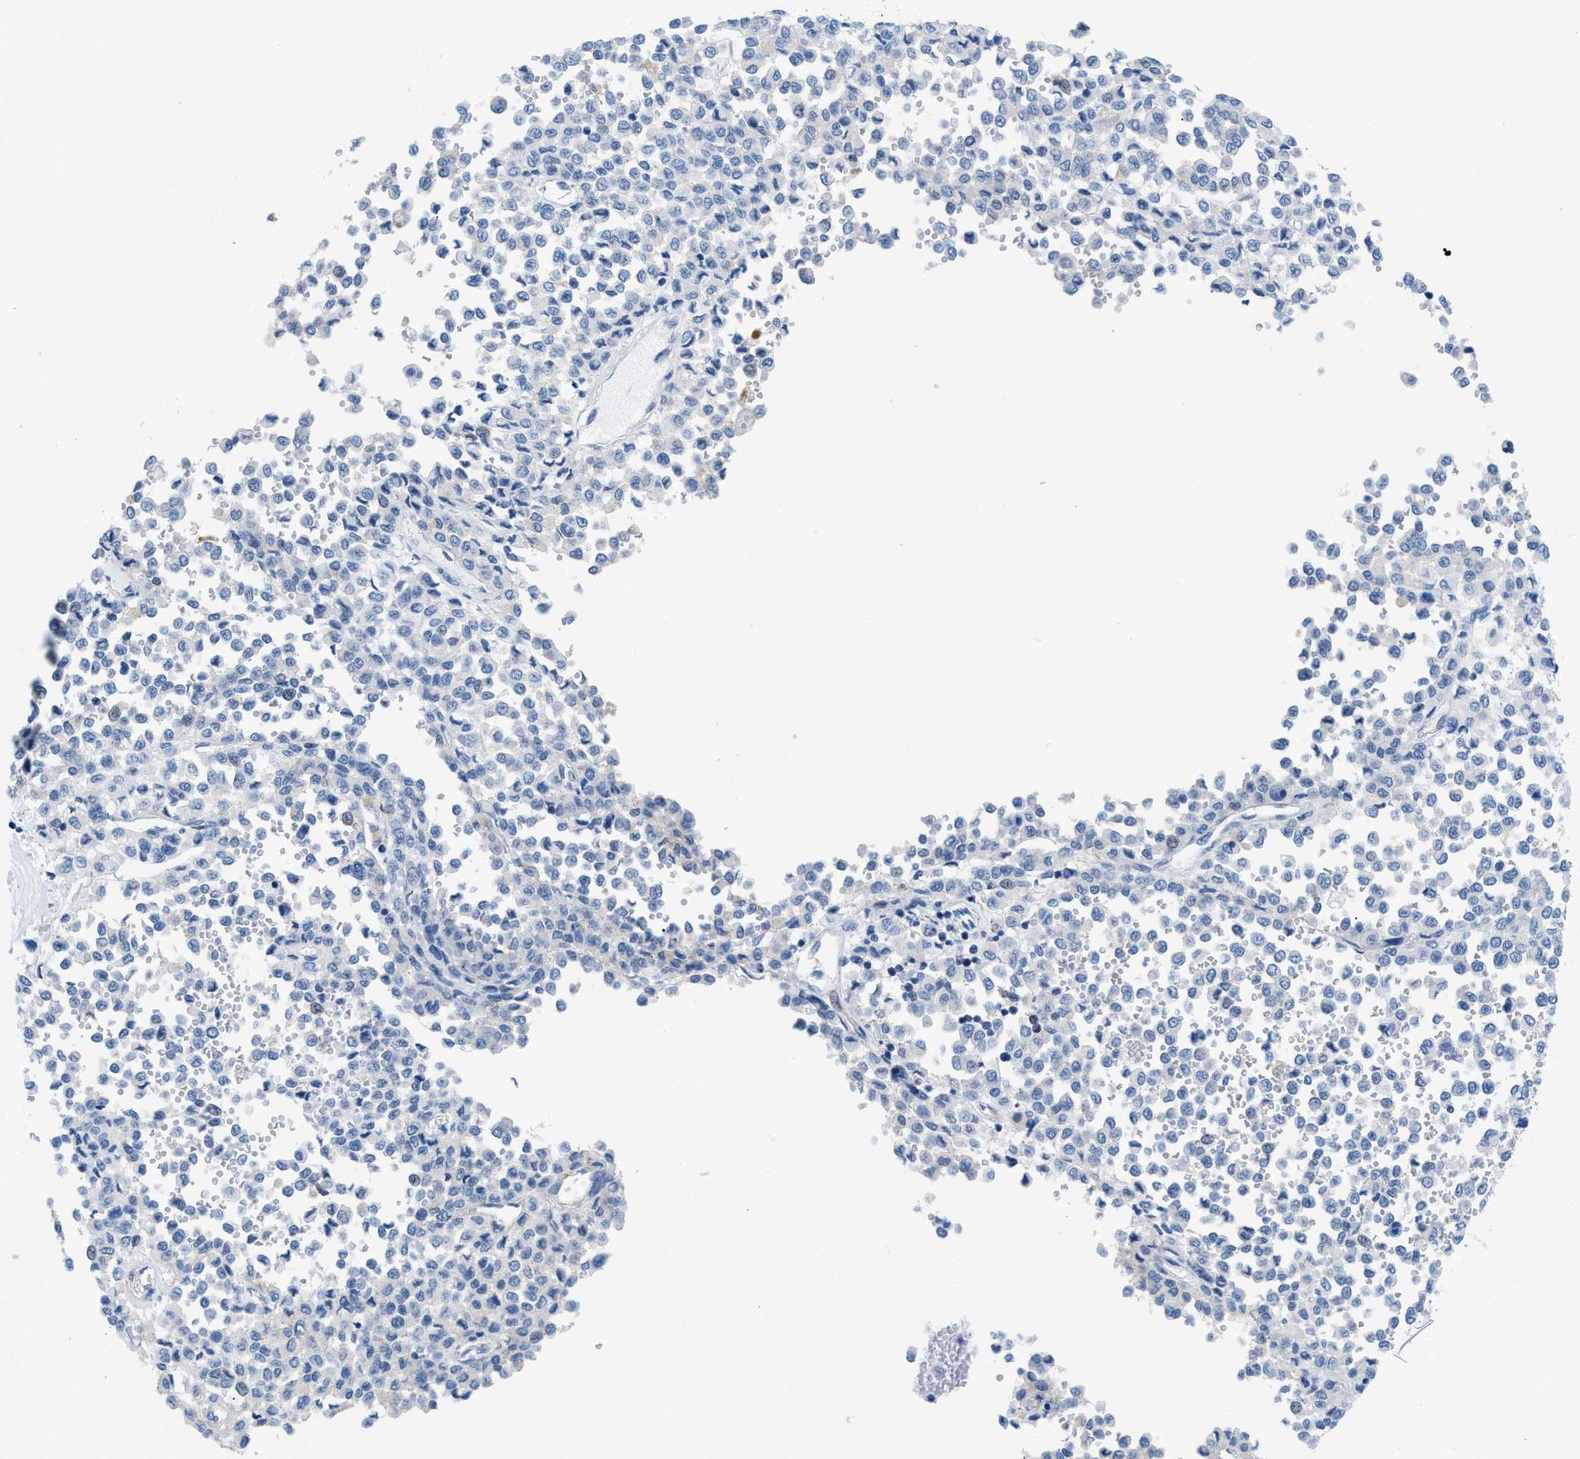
{"staining": {"intensity": "negative", "quantity": "none", "location": "none"}, "tissue": "melanoma", "cell_type": "Tumor cells", "image_type": "cancer", "snomed": [{"axis": "morphology", "description": "Malignant melanoma, Metastatic site"}, {"axis": "topography", "description": "Pancreas"}], "caption": "Immunohistochemical staining of human malignant melanoma (metastatic site) shows no significant positivity in tumor cells.", "gene": "FDCSP", "patient": {"sex": "female", "age": 30}}